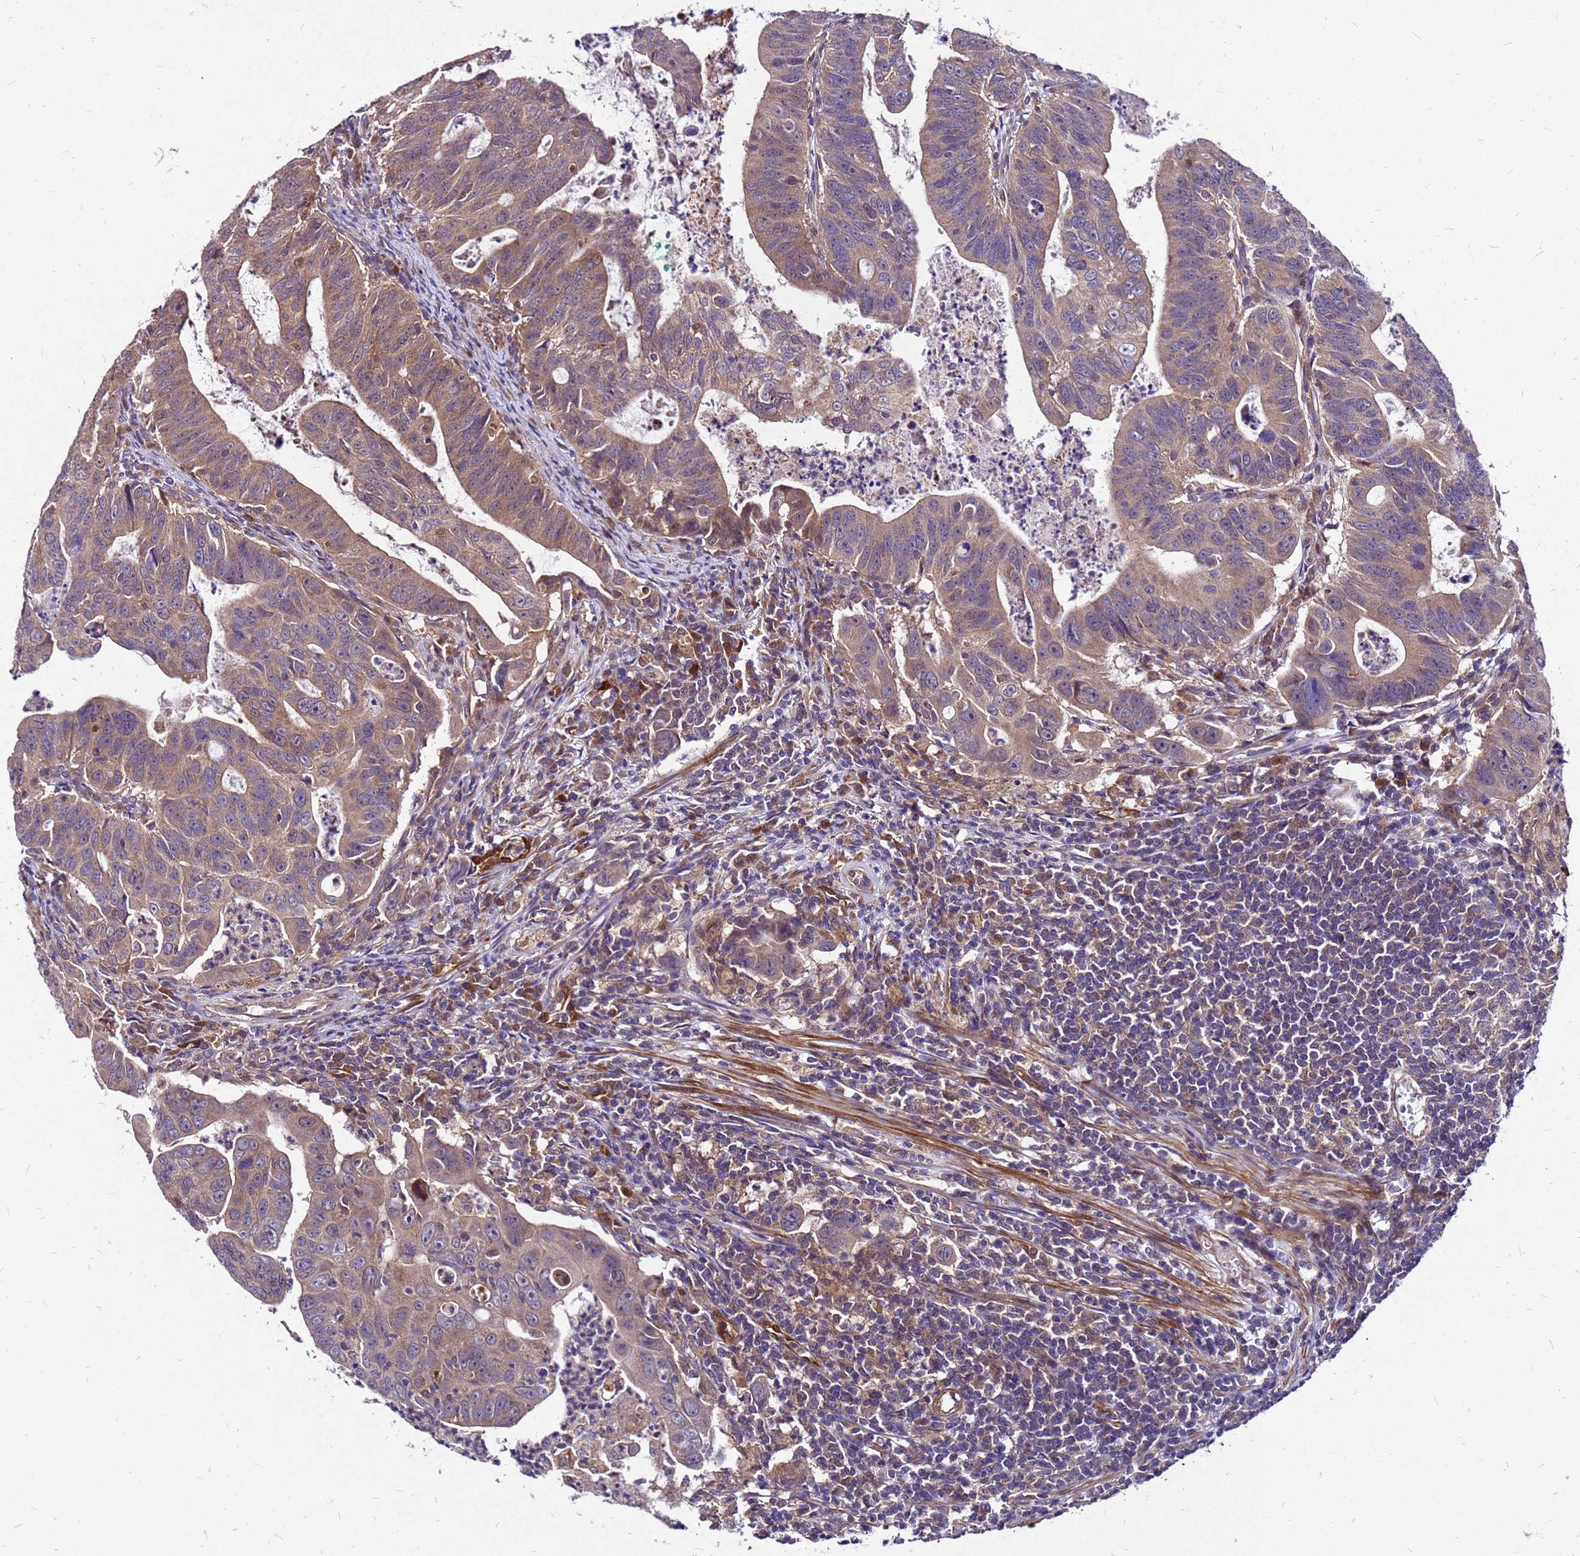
{"staining": {"intensity": "moderate", "quantity": ">75%", "location": "cytoplasmic/membranous"}, "tissue": "colorectal cancer", "cell_type": "Tumor cells", "image_type": "cancer", "snomed": [{"axis": "morphology", "description": "Adenocarcinoma, NOS"}, {"axis": "topography", "description": "Rectum"}], "caption": "Colorectal adenocarcinoma tissue shows moderate cytoplasmic/membranous expression in approximately >75% of tumor cells, visualized by immunohistochemistry. Immunohistochemistry stains the protein of interest in brown and the nuclei are stained blue.", "gene": "DUSP23", "patient": {"sex": "male", "age": 69}}